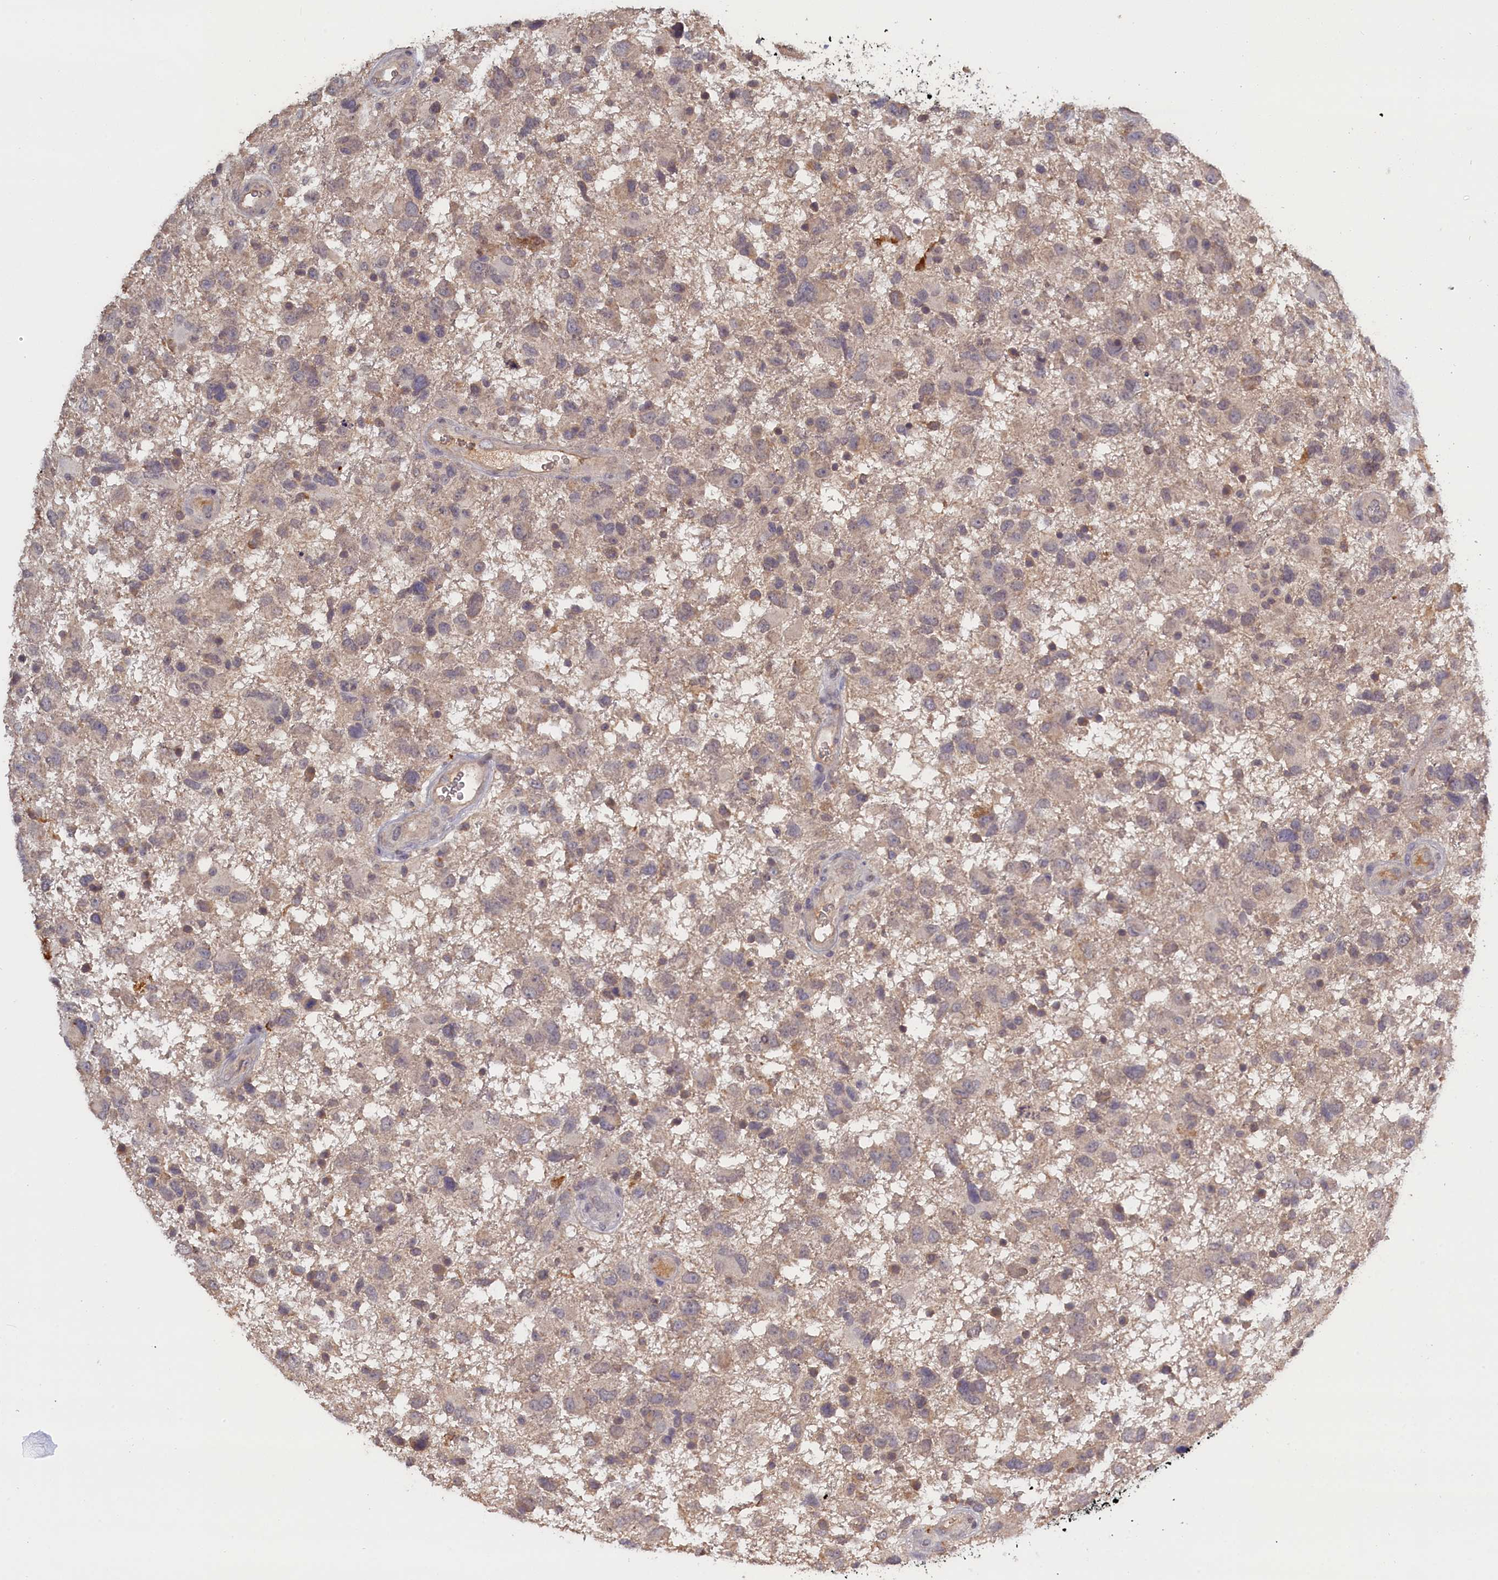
{"staining": {"intensity": "negative", "quantity": "none", "location": "none"}, "tissue": "glioma", "cell_type": "Tumor cells", "image_type": "cancer", "snomed": [{"axis": "morphology", "description": "Glioma, malignant, High grade"}, {"axis": "topography", "description": "Brain"}], "caption": "Tumor cells are negative for protein expression in human glioma. The staining is performed using DAB (3,3'-diaminobenzidine) brown chromogen with nuclei counter-stained in using hematoxylin.", "gene": "CELF5", "patient": {"sex": "male", "age": 61}}